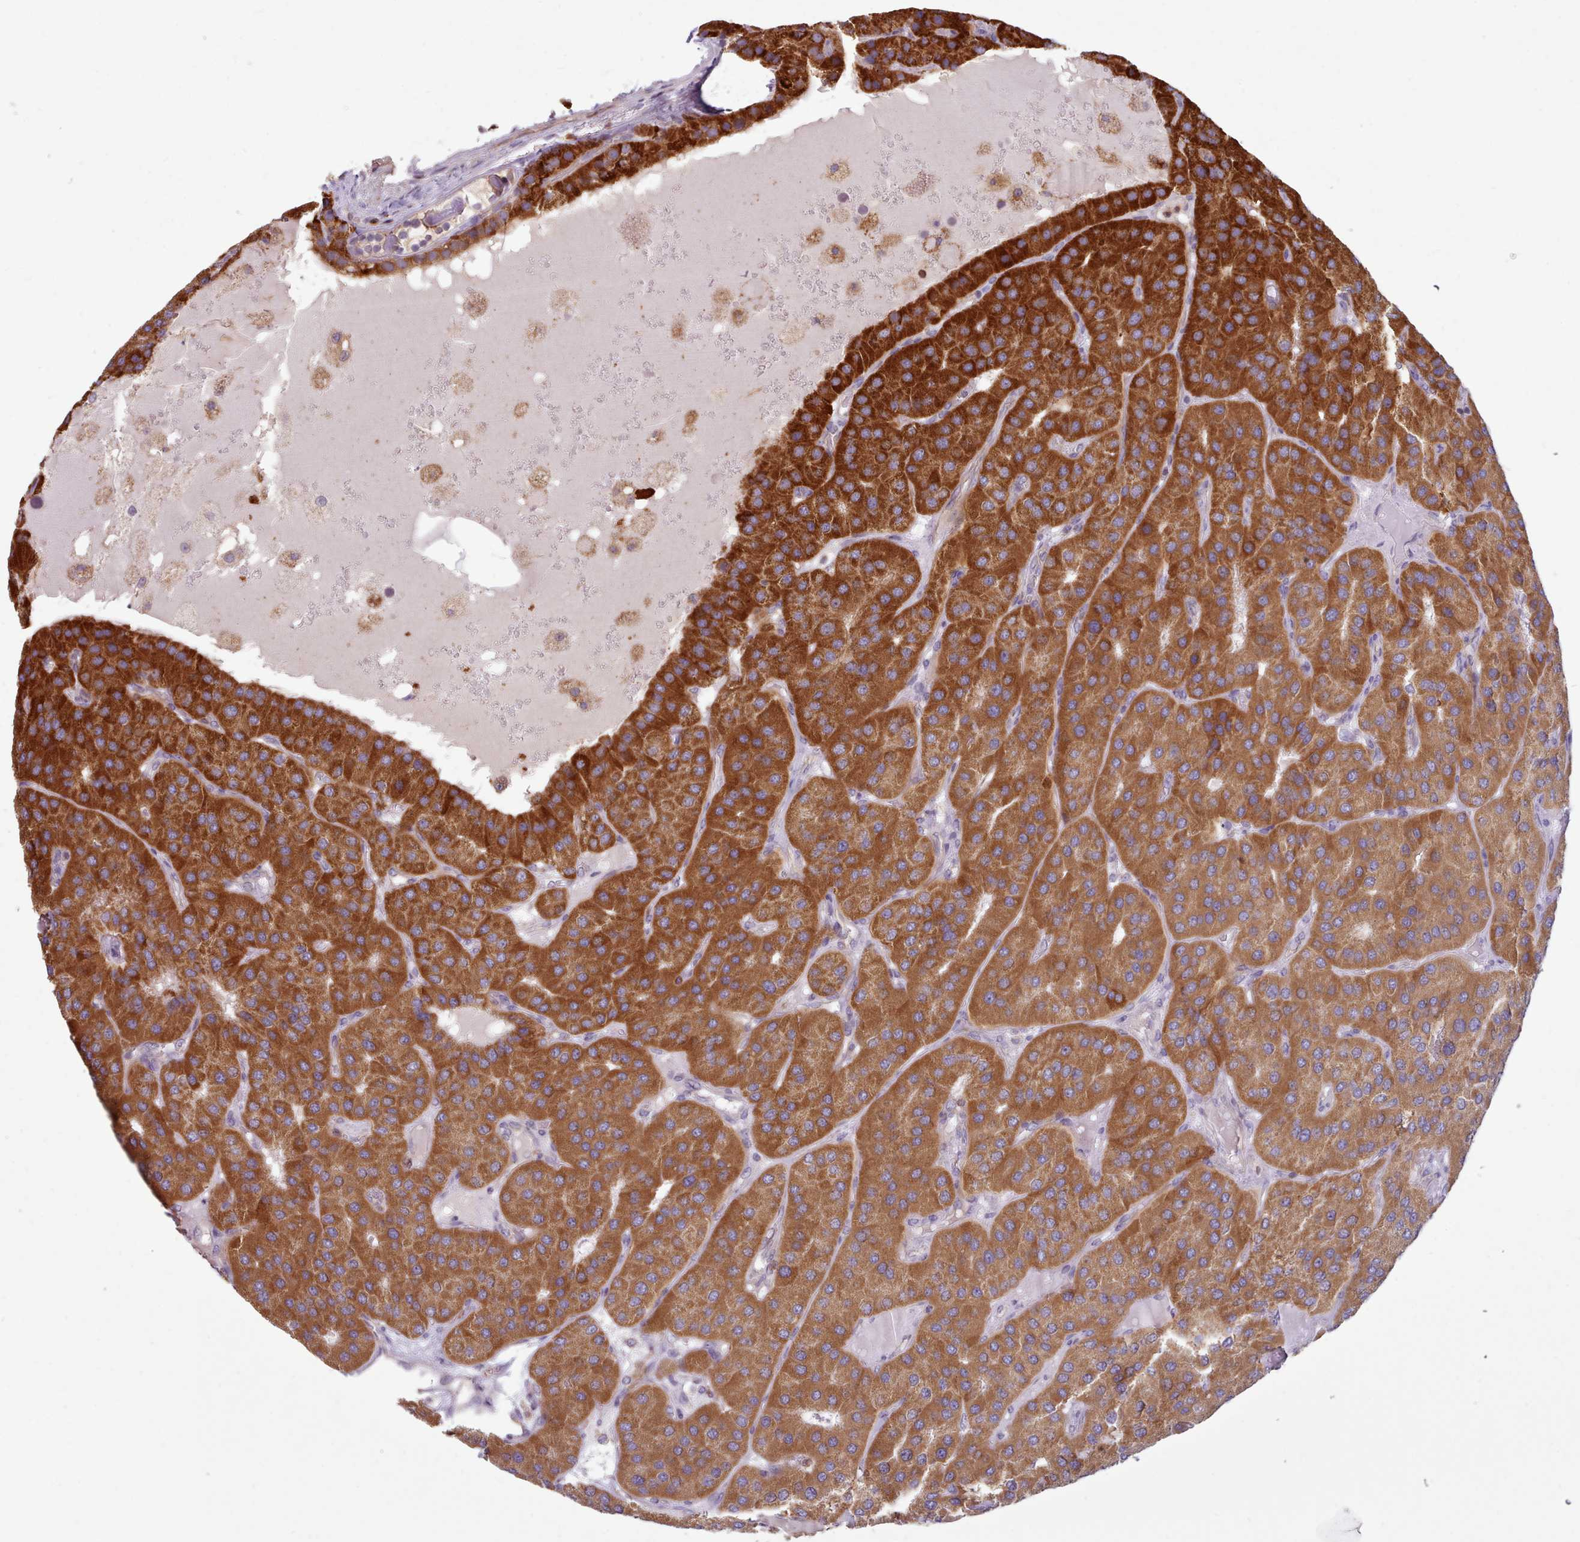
{"staining": {"intensity": "strong", "quantity": ">75%", "location": "cytoplasmic/membranous"}, "tissue": "parathyroid gland", "cell_type": "Glandular cells", "image_type": "normal", "snomed": [{"axis": "morphology", "description": "Normal tissue, NOS"}, {"axis": "morphology", "description": "Adenoma, NOS"}, {"axis": "topography", "description": "Parathyroid gland"}], "caption": "High-power microscopy captured an IHC photomicrograph of benign parathyroid gland, revealing strong cytoplasmic/membranous positivity in approximately >75% of glandular cells.", "gene": "CRYBG1", "patient": {"sex": "female", "age": 86}}